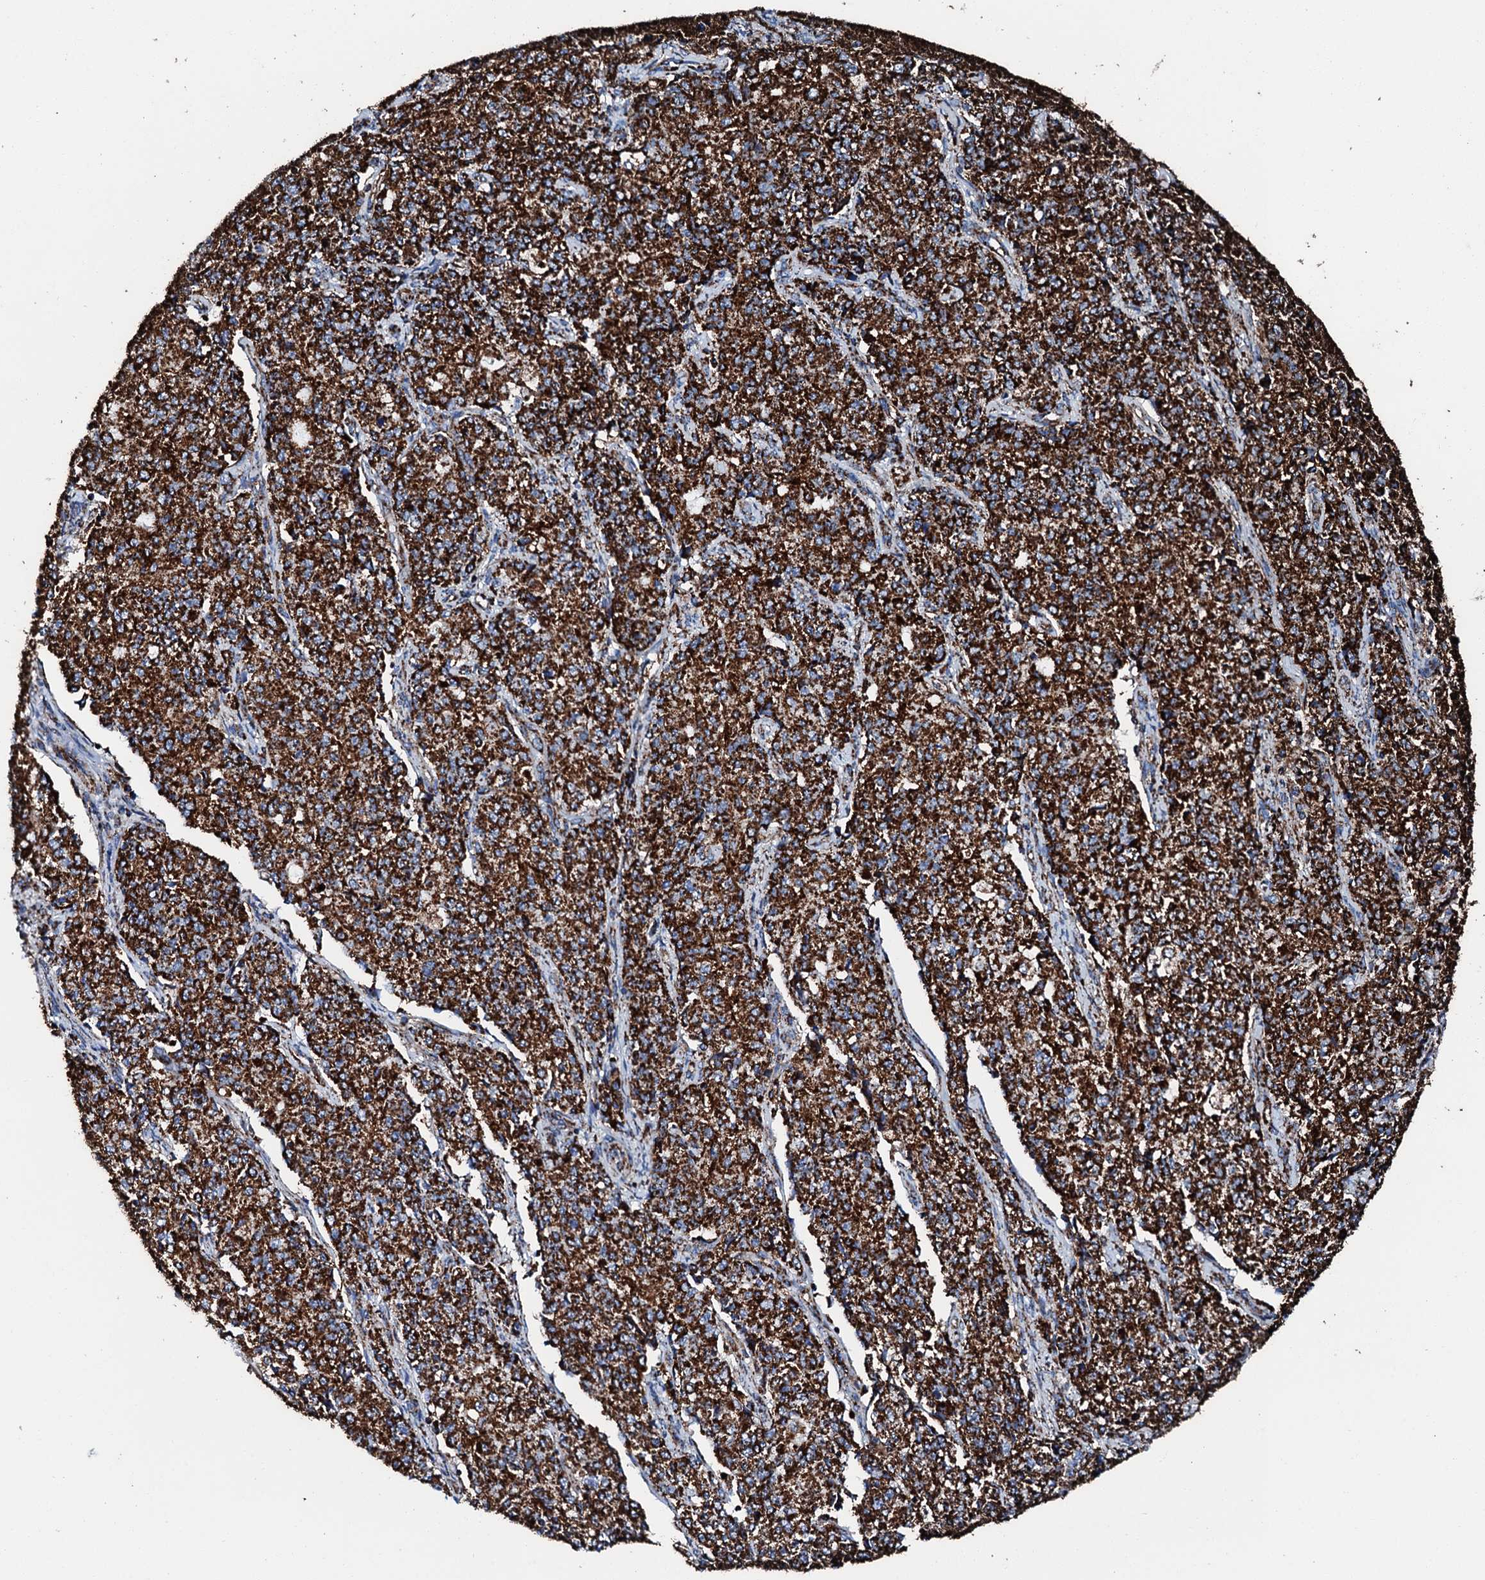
{"staining": {"intensity": "strong", "quantity": ">75%", "location": "cytoplasmic/membranous"}, "tissue": "endometrial cancer", "cell_type": "Tumor cells", "image_type": "cancer", "snomed": [{"axis": "morphology", "description": "Adenocarcinoma, NOS"}, {"axis": "topography", "description": "Endometrium"}], "caption": "DAB (3,3'-diaminobenzidine) immunohistochemical staining of human endometrial cancer (adenocarcinoma) demonstrates strong cytoplasmic/membranous protein positivity in approximately >75% of tumor cells.", "gene": "HADH", "patient": {"sex": "female", "age": 50}}